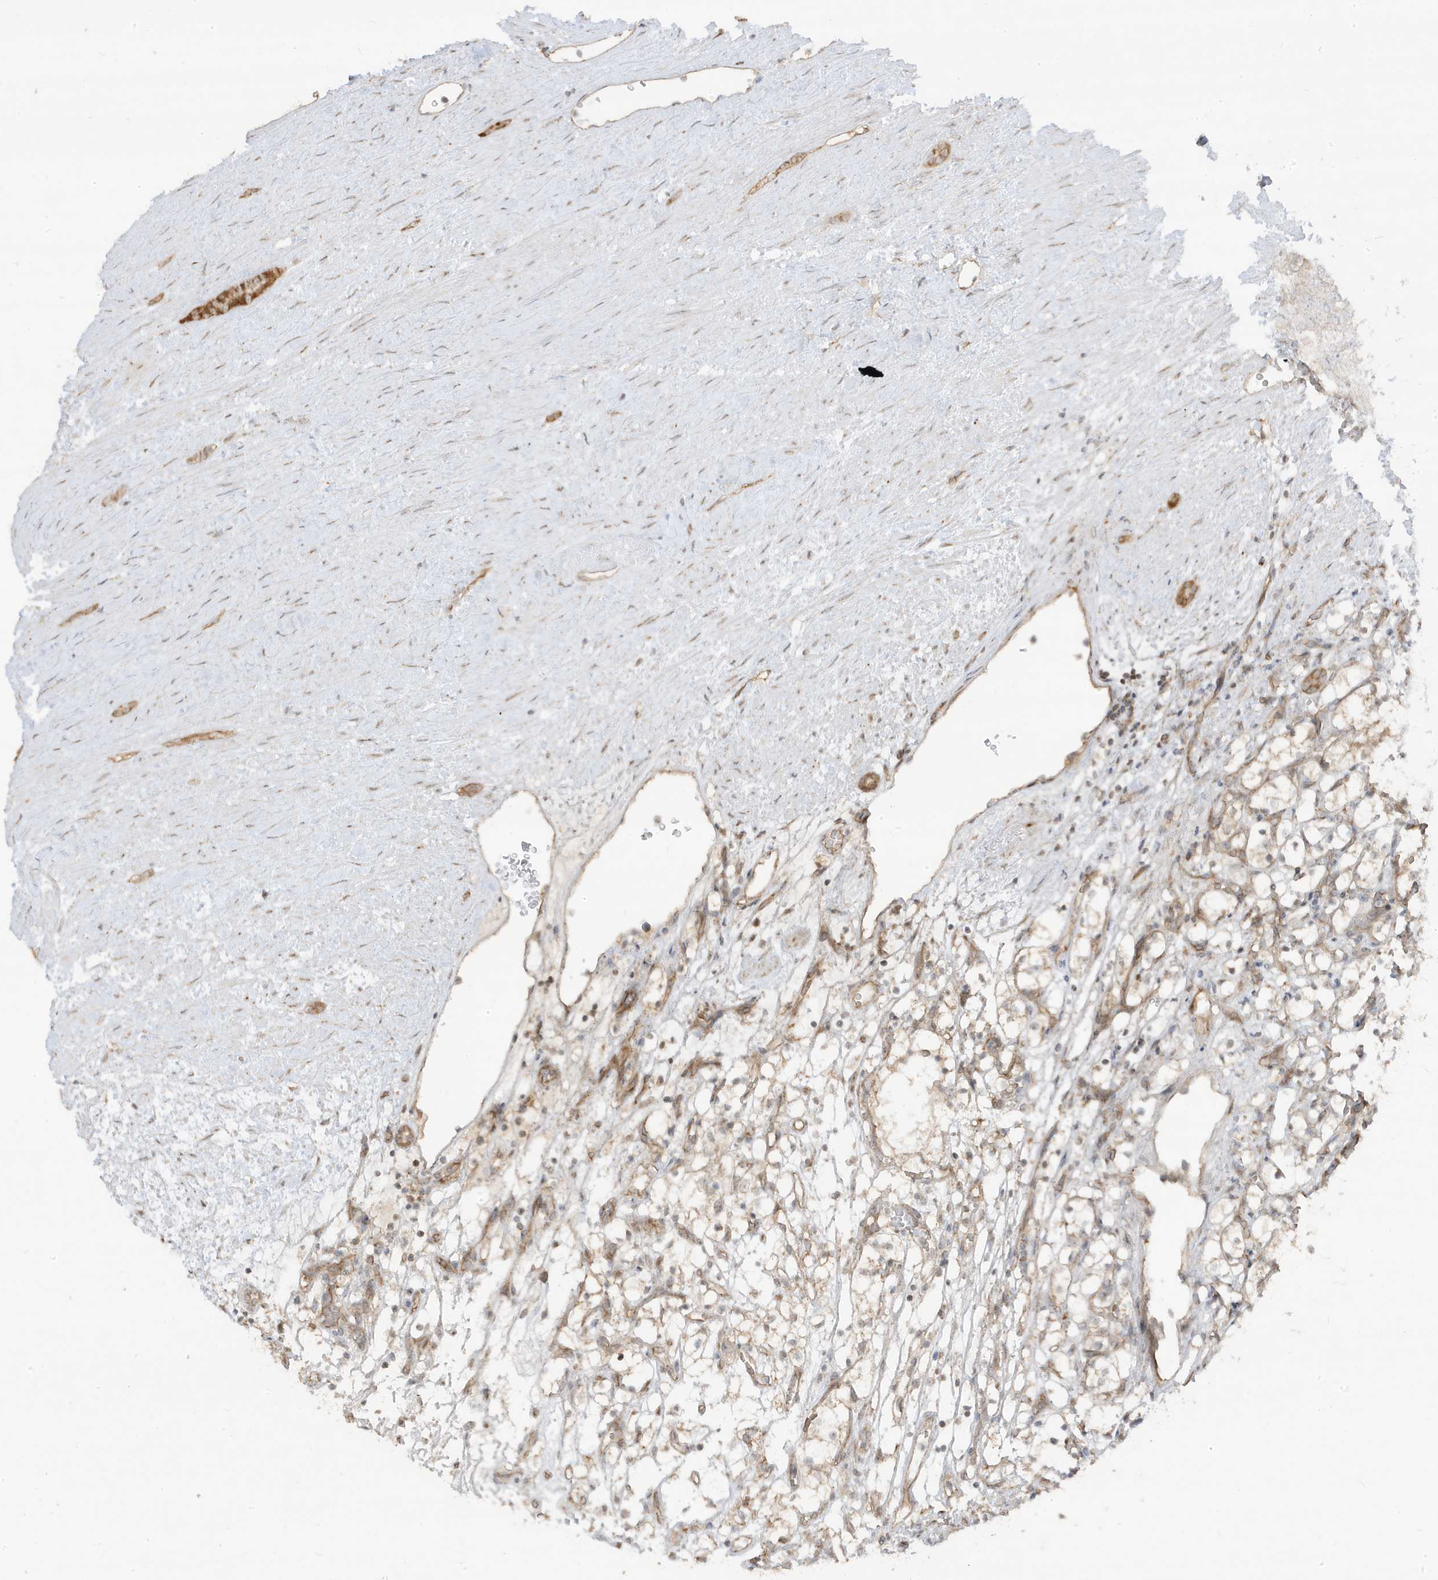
{"staining": {"intensity": "weak", "quantity": "25%-75%", "location": "cytoplasmic/membranous"}, "tissue": "renal cancer", "cell_type": "Tumor cells", "image_type": "cancer", "snomed": [{"axis": "morphology", "description": "Adenocarcinoma, NOS"}, {"axis": "topography", "description": "Kidney"}], "caption": "Renal cancer (adenocarcinoma) stained for a protein demonstrates weak cytoplasmic/membranous positivity in tumor cells.", "gene": "DNAJC12", "patient": {"sex": "female", "age": 69}}